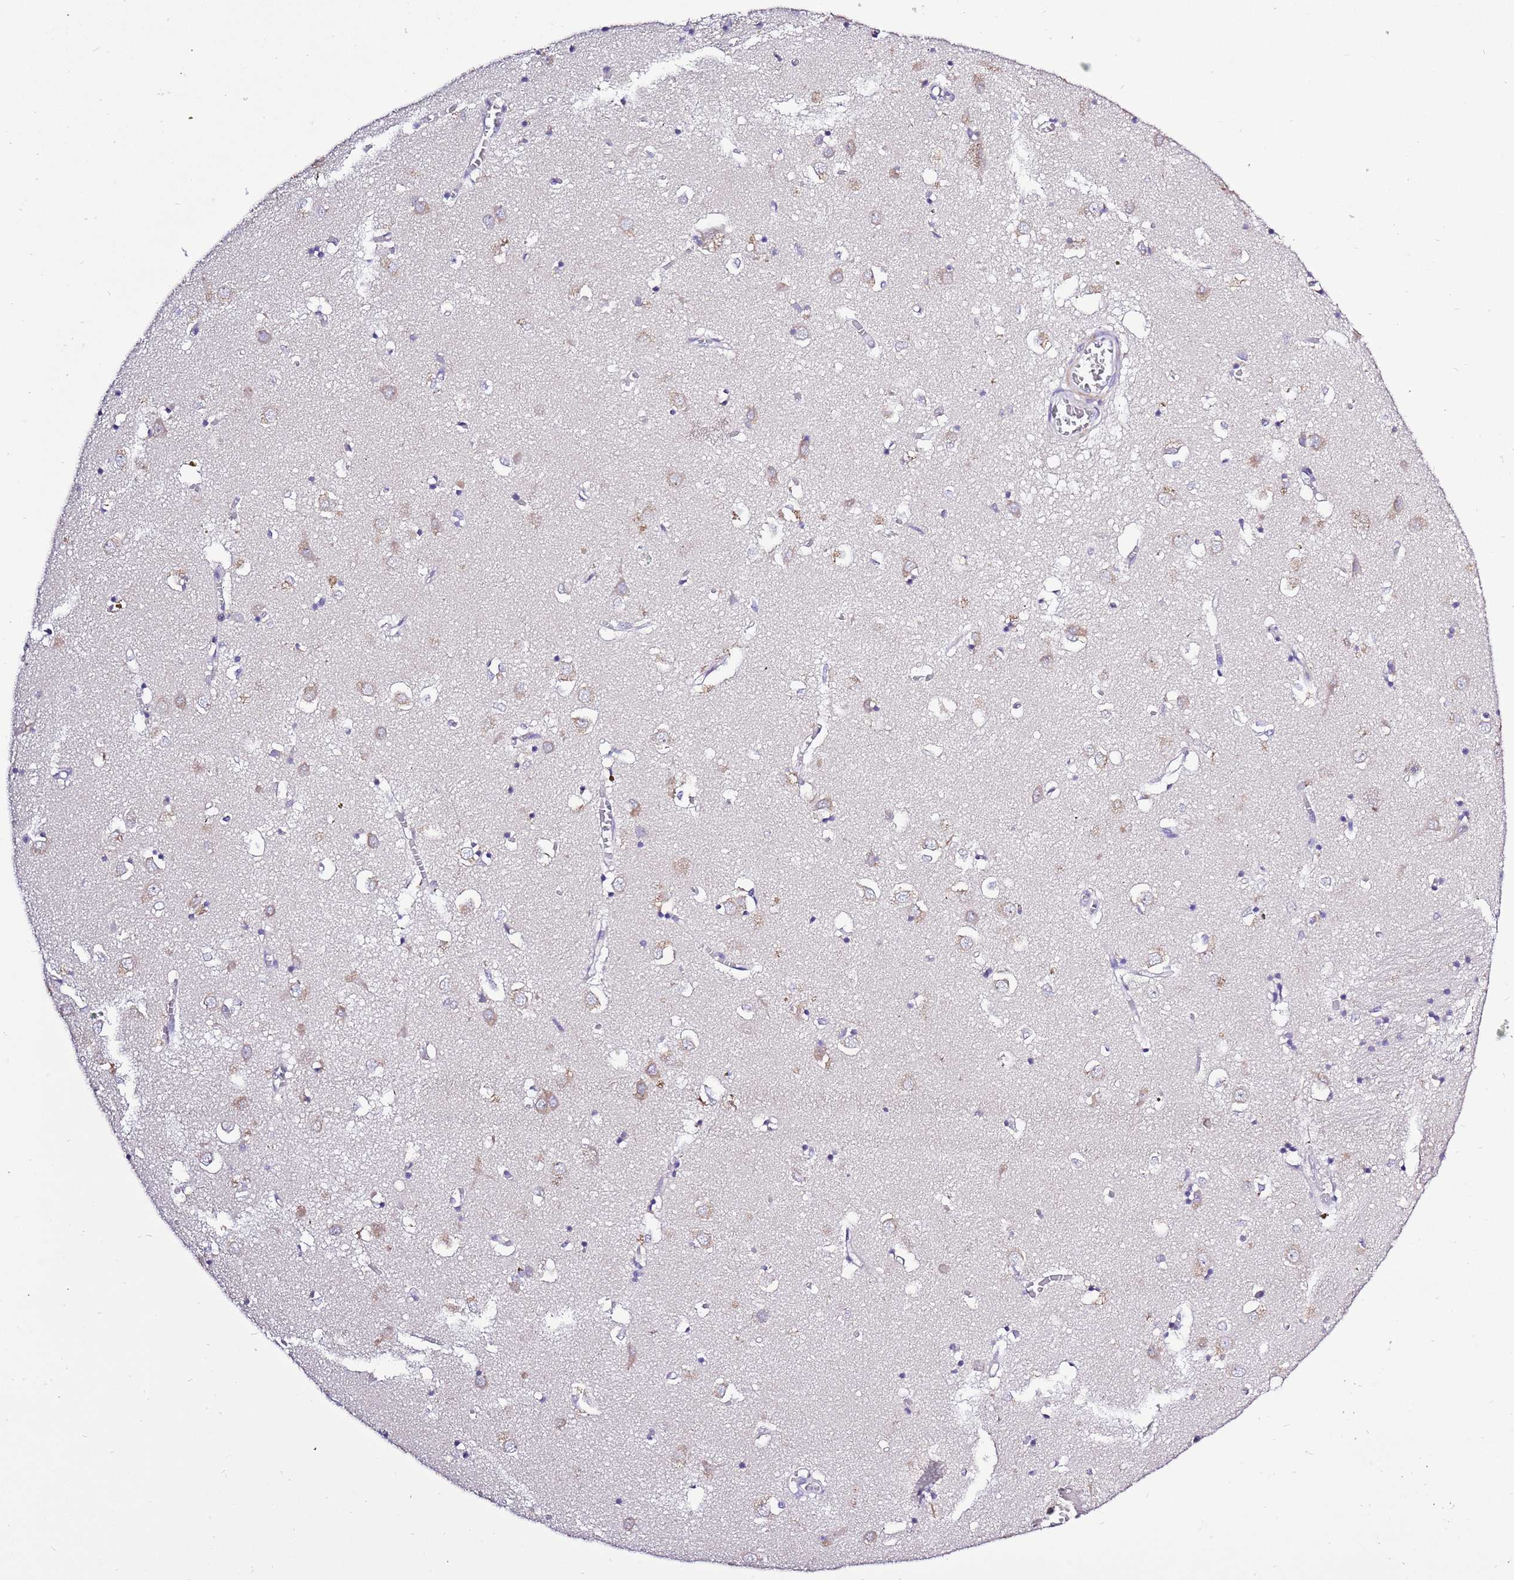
{"staining": {"intensity": "negative", "quantity": "none", "location": "none"}, "tissue": "caudate", "cell_type": "Glial cells", "image_type": "normal", "snomed": [{"axis": "morphology", "description": "Normal tissue, NOS"}, {"axis": "topography", "description": "Lateral ventricle wall"}], "caption": "A photomicrograph of human caudate is negative for staining in glial cells. (Immunohistochemistry (ihc), brightfield microscopy, high magnification).", "gene": "GLCE", "patient": {"sex": "male", "age": 70}}